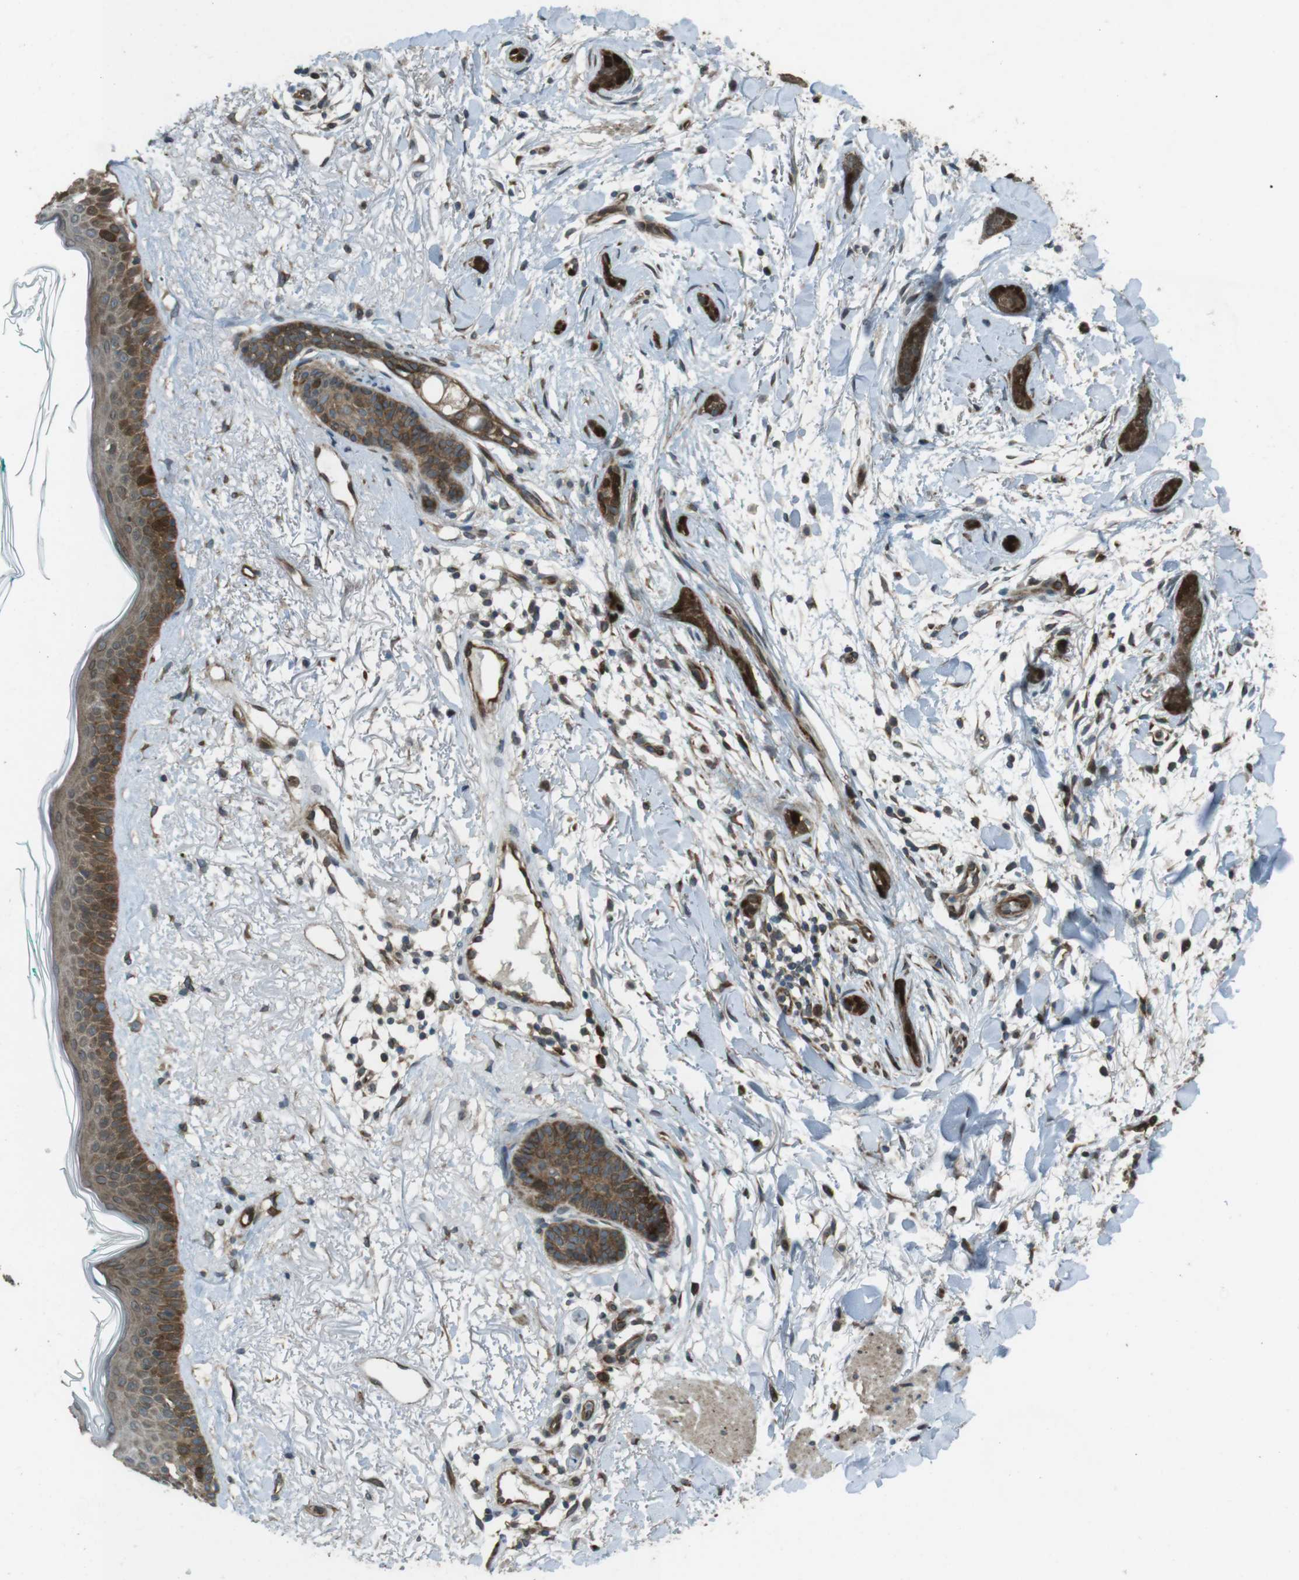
{"staining": {"intensity": "moderate", "quantity": ">75%", "location": "cytoplasmic/membranous"}, "tissue": "skin cancer", "cell_type": "Tumor cells", "image_type": "cancer", "snomed": [{"axis": "morphology", "description": "Basal cell carcinoma"}, {"axis": "morphology", "description": "Adnexal tumor, benign"}, {"axis": "topography", "description": "Skin"}], "caption": "Skin cancer (benign adnexal tumor) stained for a protein displays moderate cytoplasmic/membranous positivity in tumor cells. The protein of interest is stained brown, and the nuclei are stained in blue (DAB IHC with brightfield microscopy, high magnification).", "gene": "ZNF330", "patient": {"sex": "female", "age": 42}}